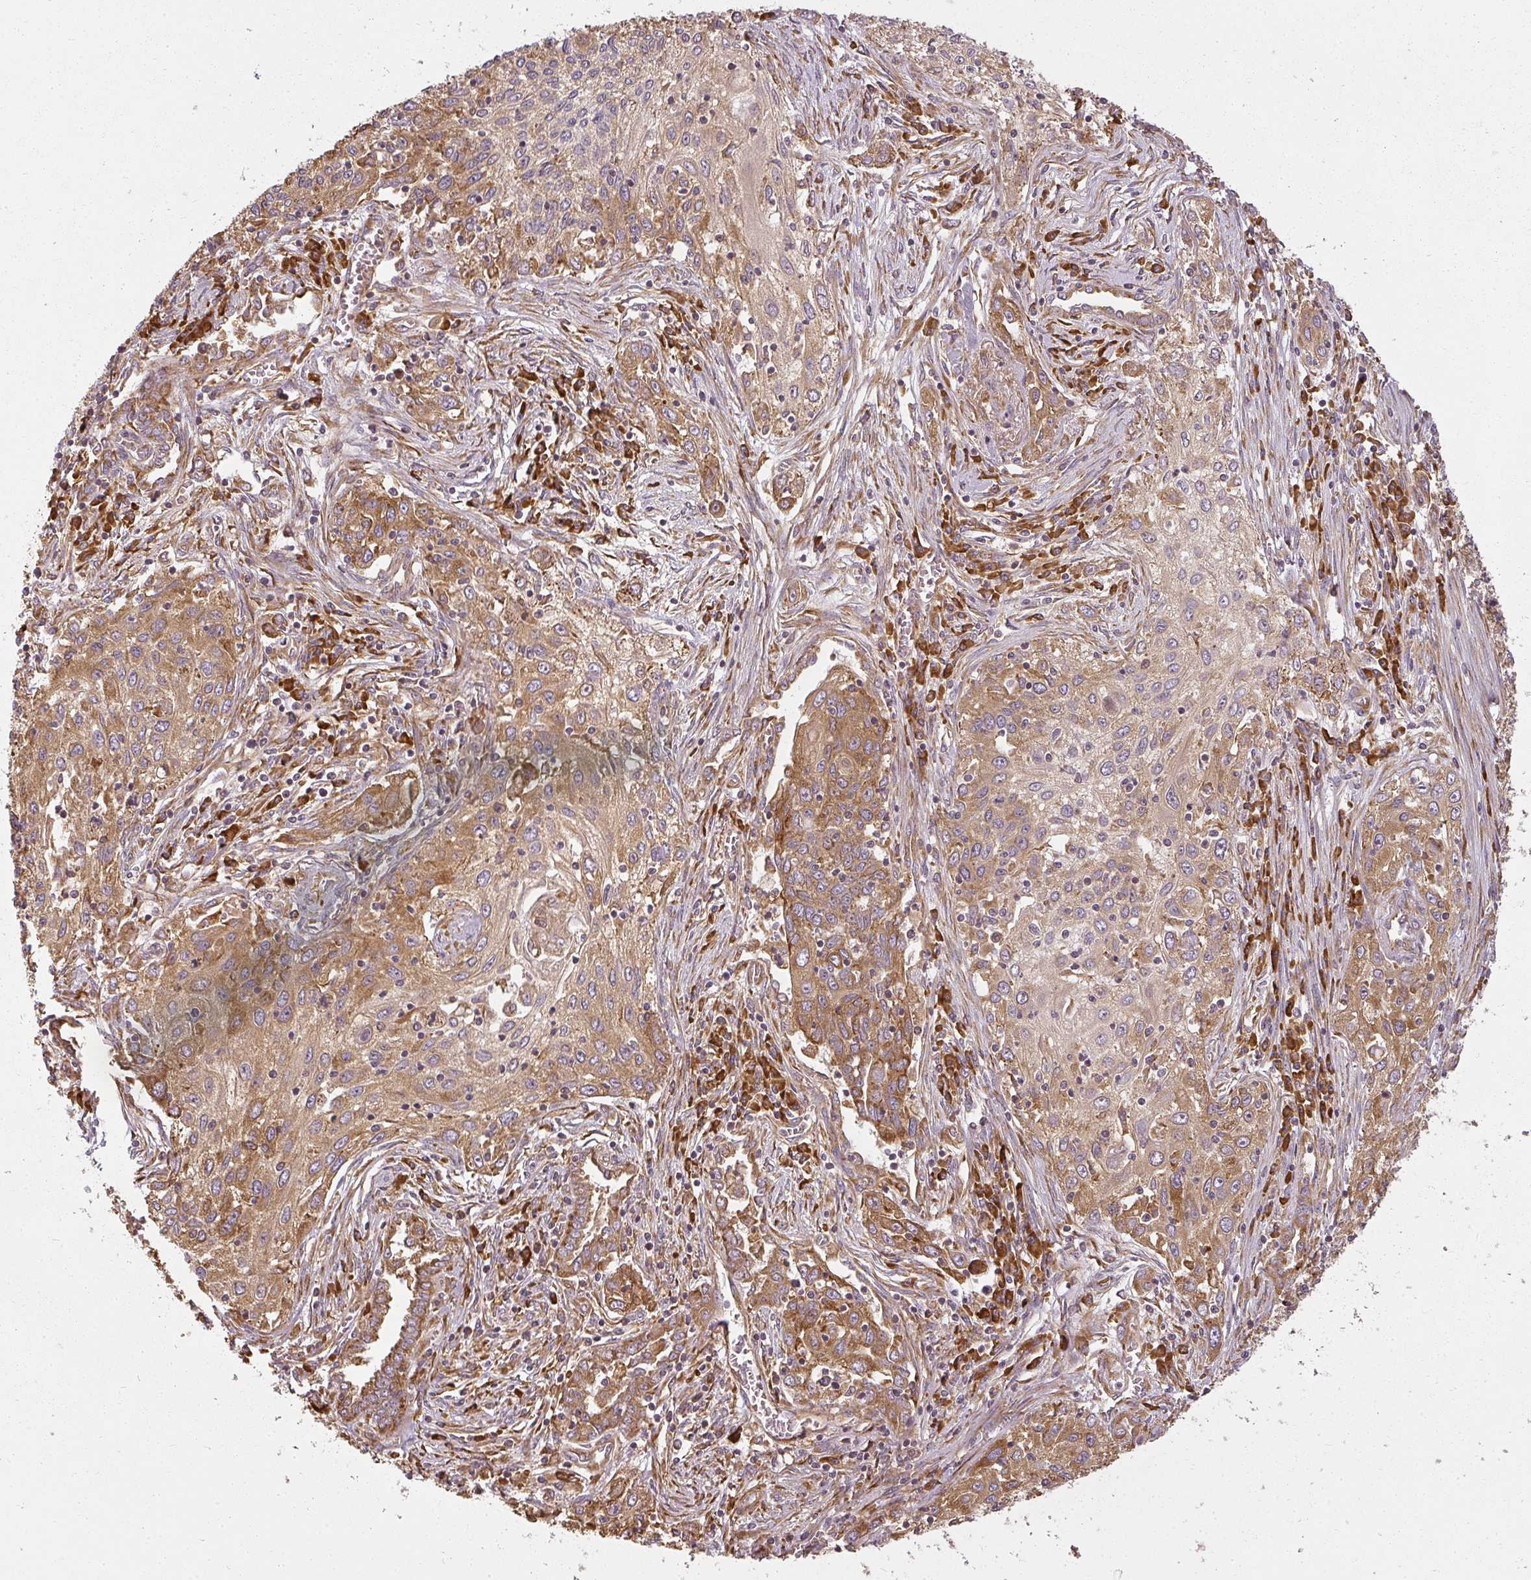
{"staining": {"intensity": "moderate", "quantity": ">75%", "location": "cytoplasmic/membranous"}, "tissue": "lung cancer", "cell_type": "Tumor cells", "image_type": "cancer", "snomed": [{"axis": "morphology", "description": "Squamous cell carcinoma, NOS"}, {"axis": "topography", "description": "Lung"}], "caption": "Squamous cell carcinoma (lung) was stained to show a protein in brown. There is medium levels of moderate cytoplasmic/membranous staining in approximately >75% of tumor cells. (DAB (3,3'-diaminobenzidine) IHC, brown staining for protein, blue staining for nuclei).", "gene": "RPL24", "patient": {"sex": "female", "age": 69}}